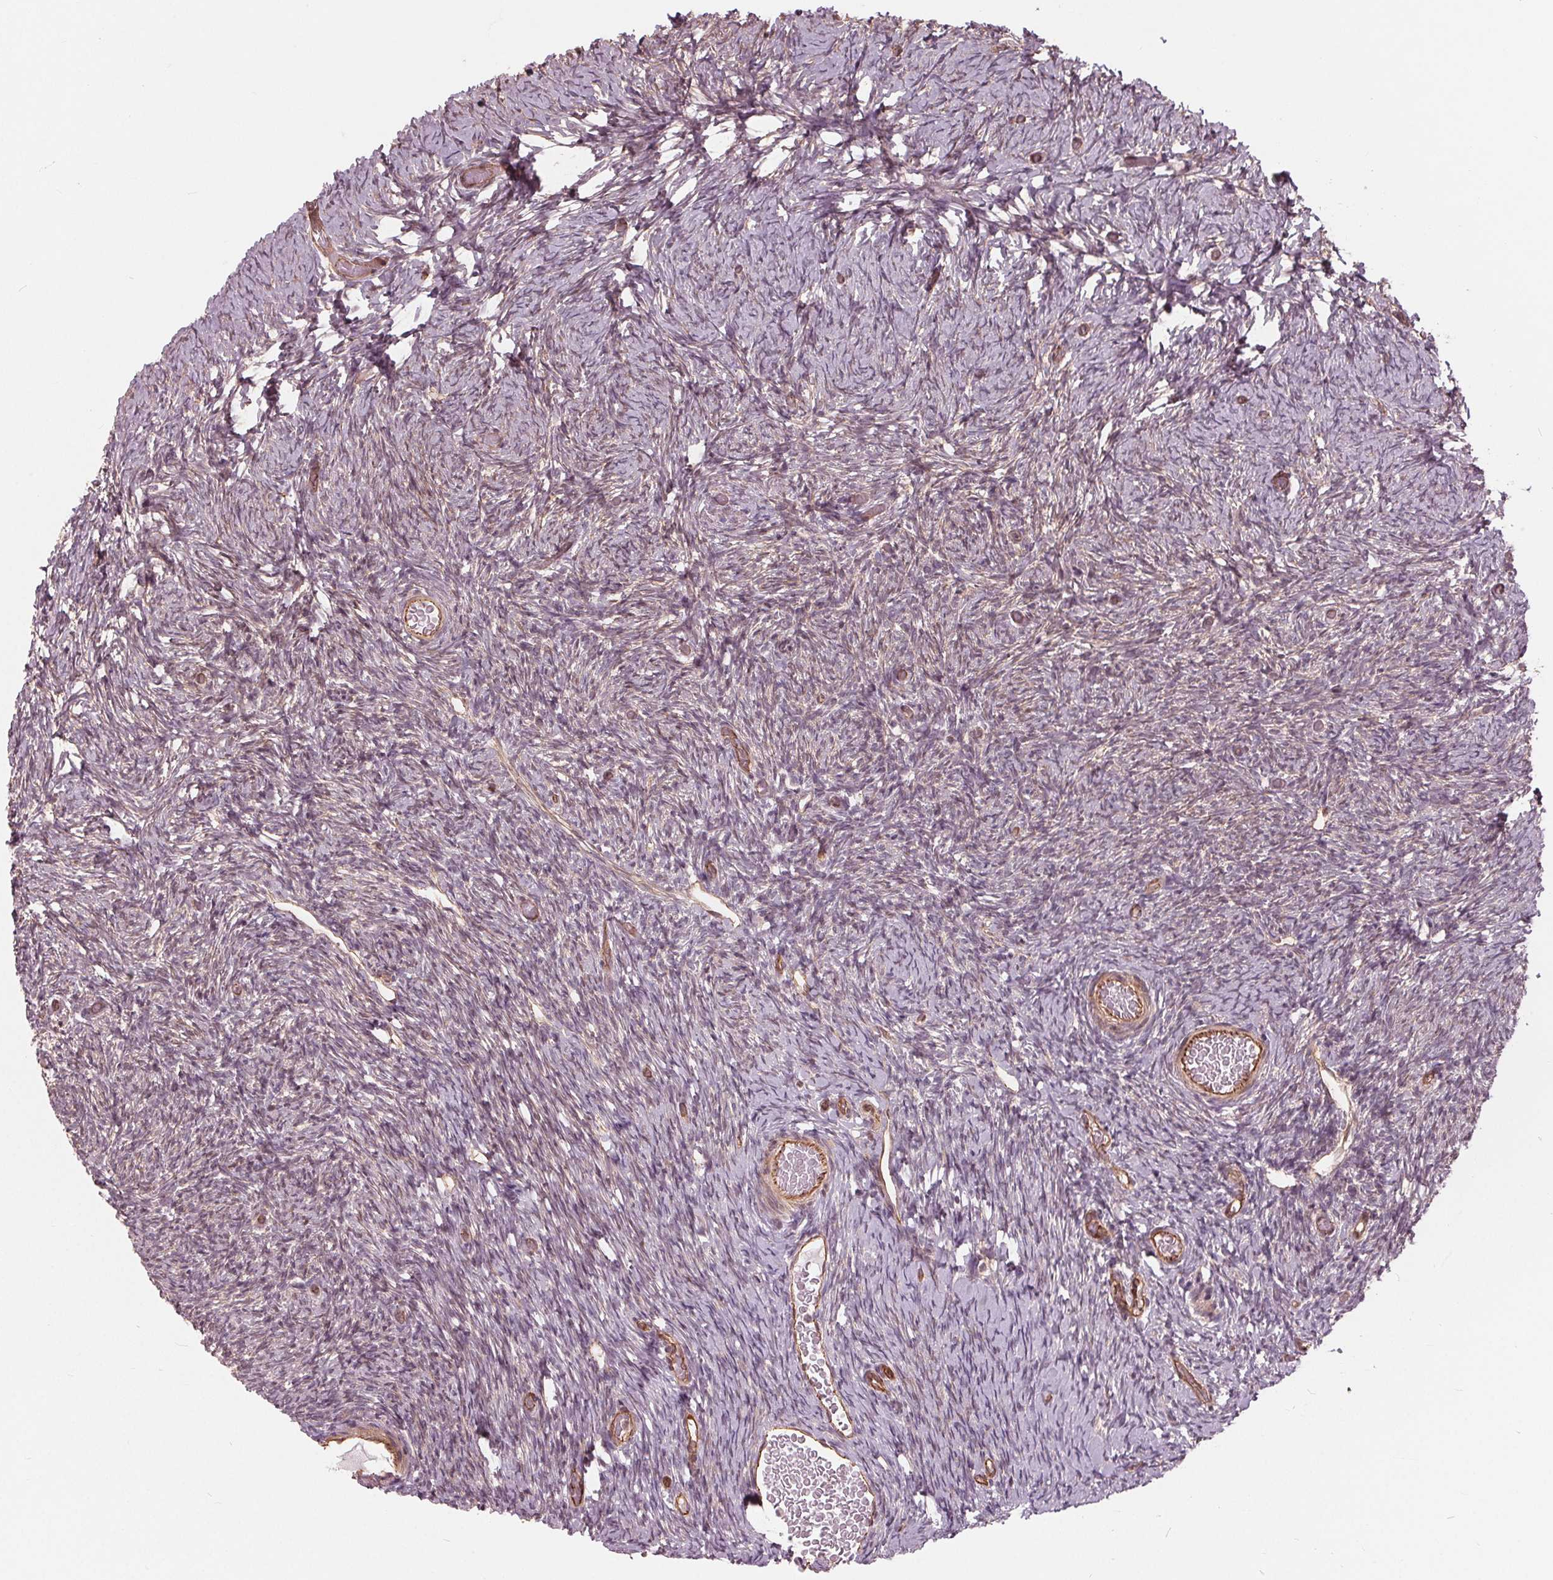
{"staining": {"intensity": "negative", "quantity": "none", "location": "none"}, "tissue": "ovary", "cell_type": "Ovarian stroma cells", "image_type": "normal", "snomed": [{"axis": "morphology", "description": "Normal tissue, NOS"}, {"axis": "topography", "description": "Ovary"}], "caption": "This is an IHC micrograph of benign ovary. There is no expression in ovarian stroma cells.", "gene": "TXNIP", "patient": {"sex": "female", "age": 39}}